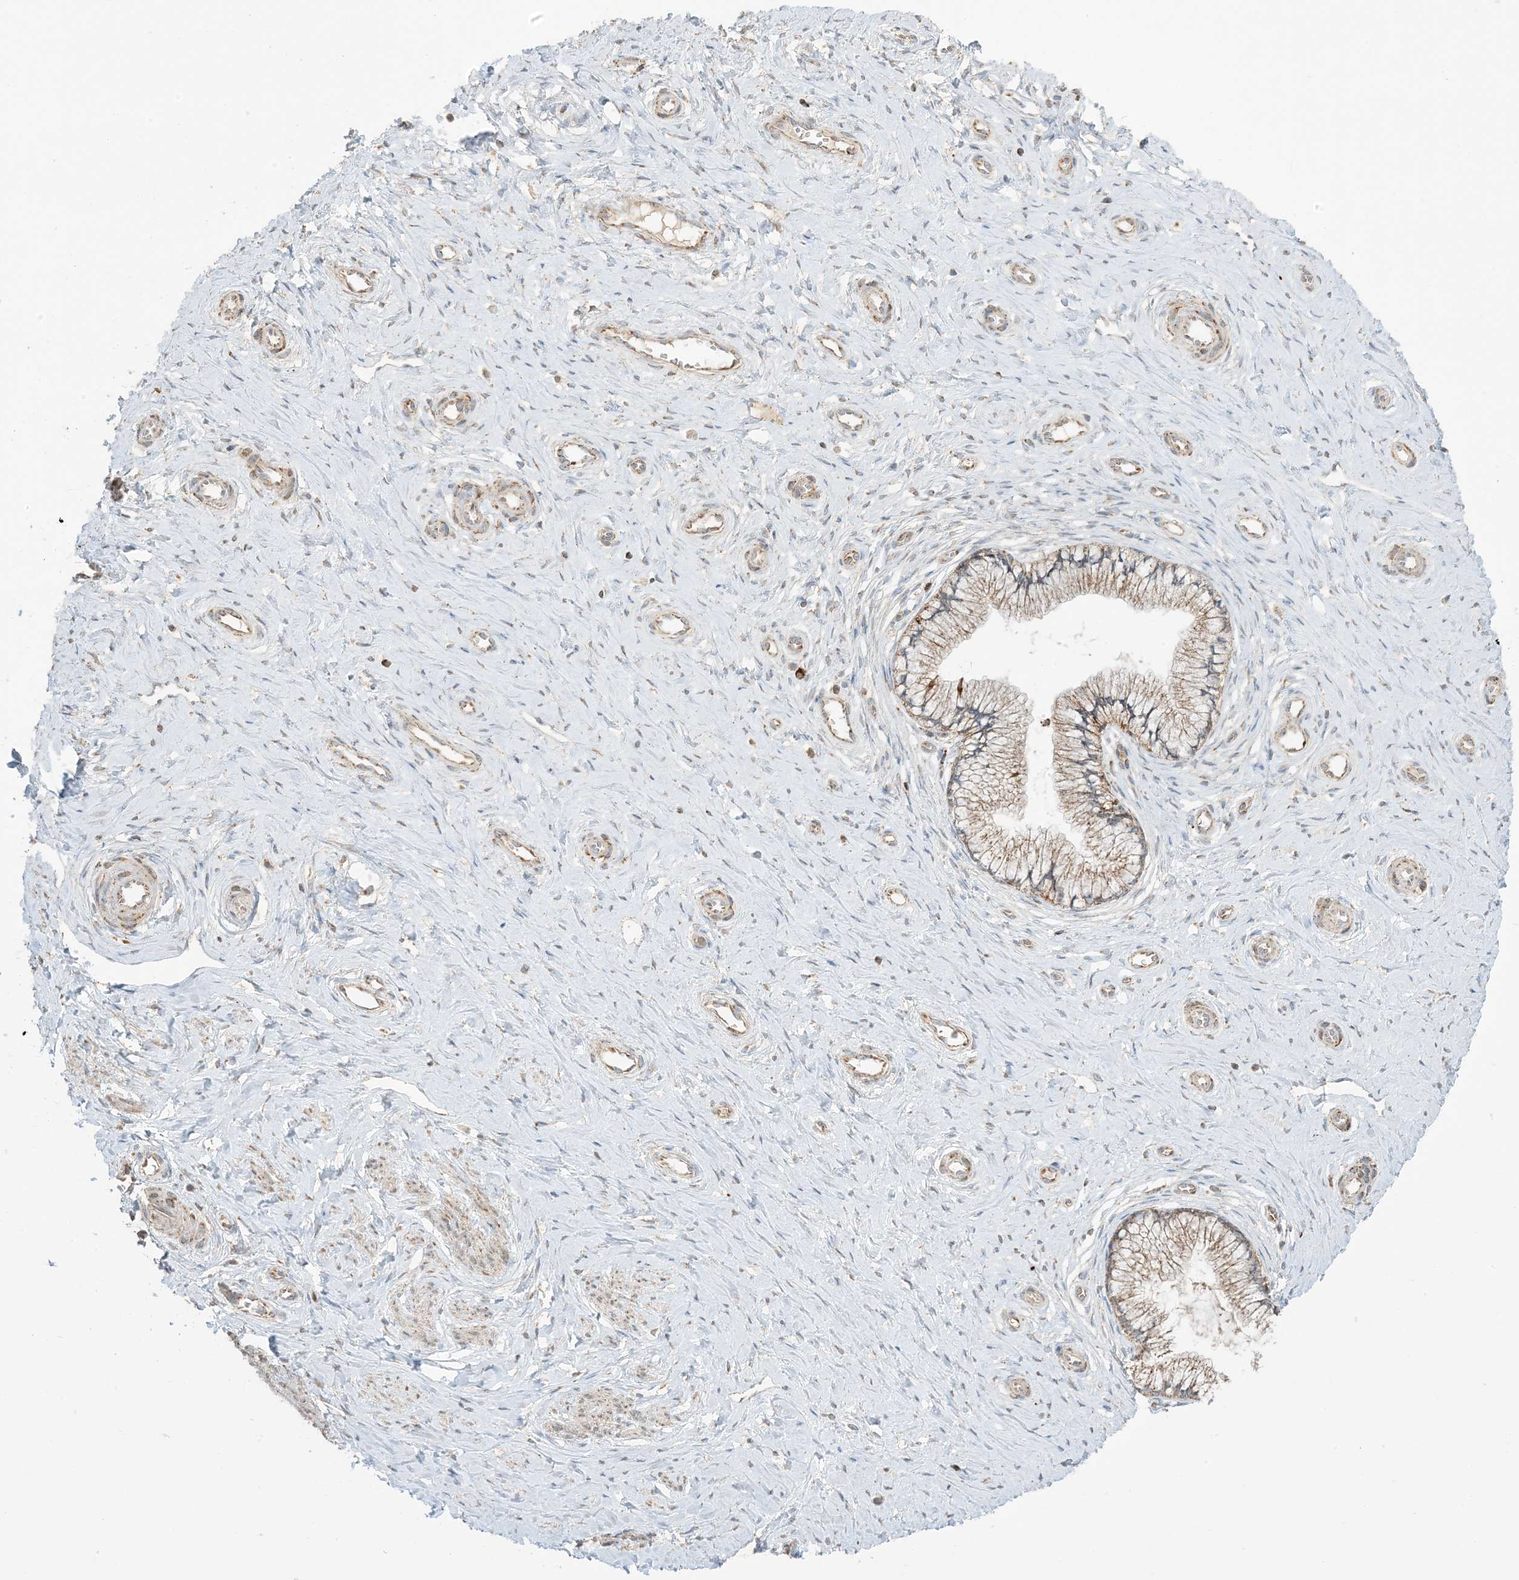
{"staining": {"intensity": "moderate", "quantity": ">75%", "location": "cytoplasmic/membranous"}, "tissue": "cervix", "cell_type": "Glandular cells", "image_type": "normal", "snomed": [{"axis": "morphology", "description": "Normal tissue, NOS"}, {"axis": "topography", "description": "Cervix"}], "caption": "A high-resolution histopathology image shows immunohistochemistry (IHC) staining of benign cervix, which exhibits moderate cytoplasmic/membranous positivity in about >75% of glandular cells.", "gene": "N4BP3", "patient": {"sex": "female", "age": 36}}